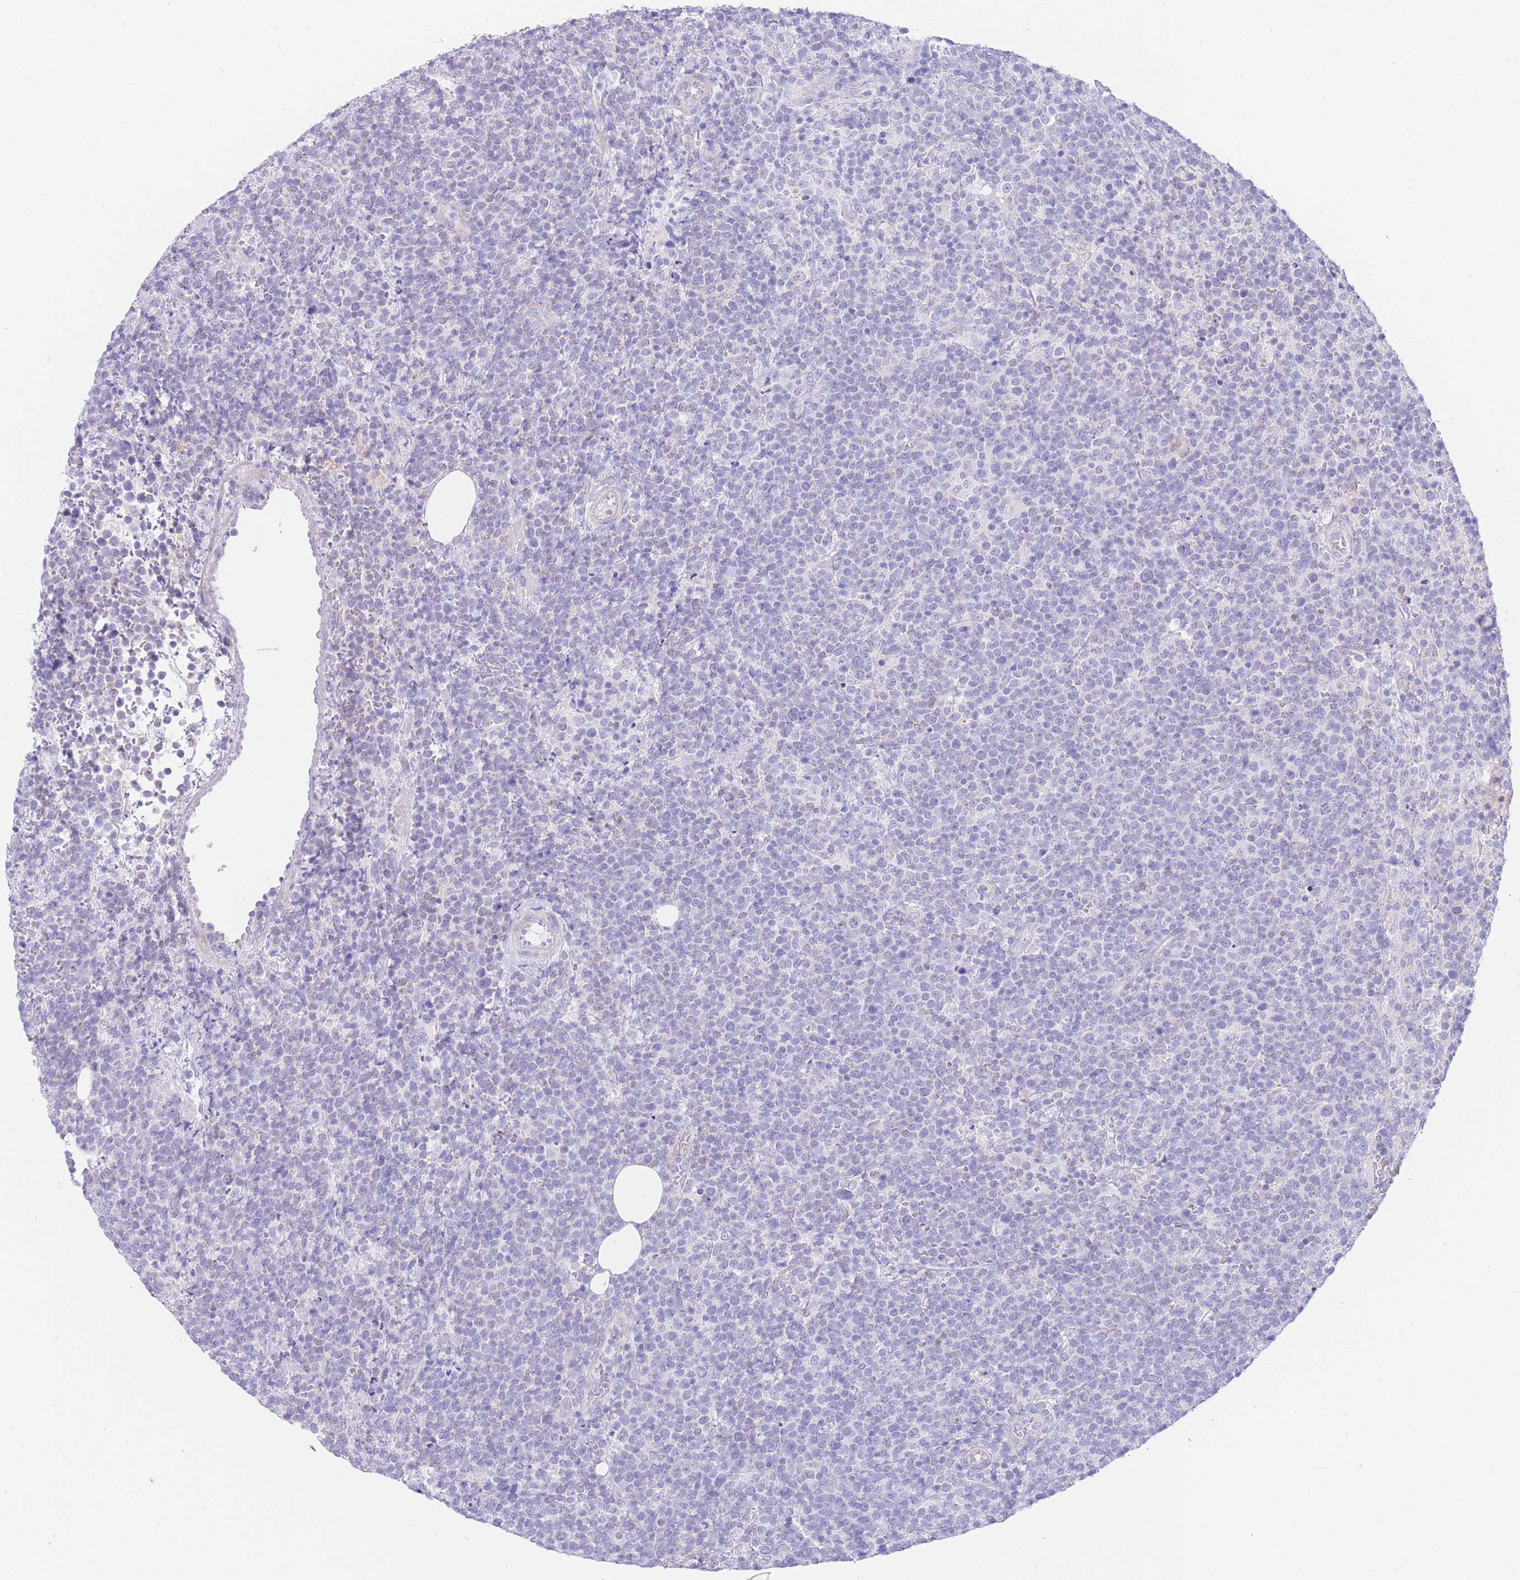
{"staining": {"intensity": "negative", "quantity": "none", "location": "none"}, "tissue": "lymphoma", "cell_type": "Tumor cells", "image_type": "cancer", "snomed": [{"axis": "morphology", "description": "Malignant lymphoma, non-Hodgkin's type, High grade"}, {"axis": "topography", "description": "Lymph node"}], "caption": "This is an IHC image of lymphoma. There is no expression in tumor cells.", "gene": "ACSM4", "patient": {"sex": "male", "age": 61}}